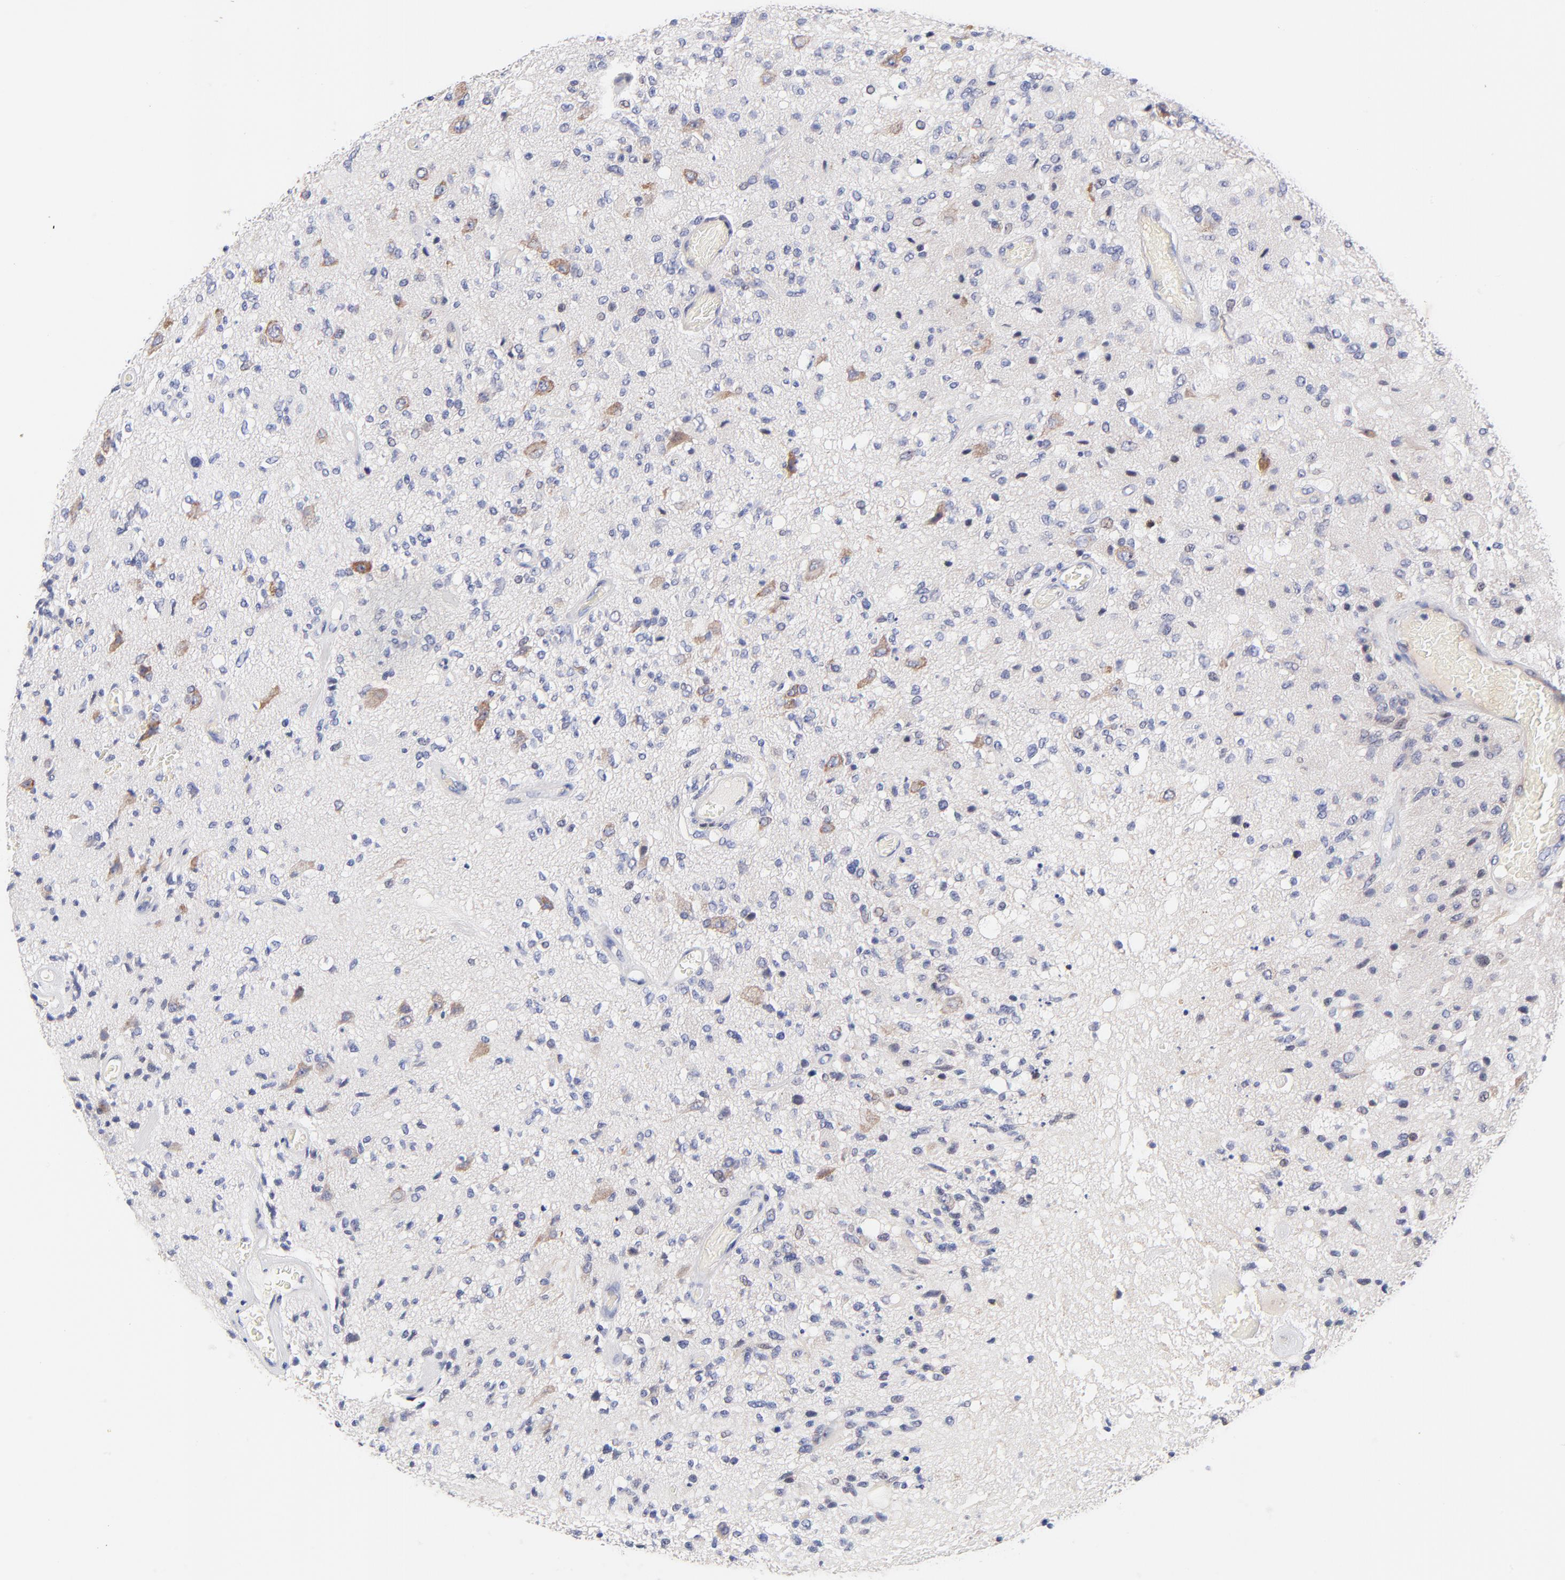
{"staining": {"intensity": "negative", "quantity": "none", "location": "none"}, "tissue": "glioma", "cell_type": "Tumor cells", "image_type": "cancer", "snomed": [{"axis": "morphology", "description": "Normal tissue, NOS"}, {"axis": "morphology", "description": "Glioma, malignant, High grade"}, {"axis": "topography", "description": "Cerebral cortex"}], "caption": "Immunohistochemistry micrograph of neoplastic tissue: malignant glioma (high-grade) stained with DAB (3,3'-diaminobenzidine) exhibits no significant protein expression in tumor cells. The staining is performed using DAB brown chromogen with nuclei counter-stained in using hematoxylin.", "gene": "AFF2", "patient": {"sex": "male", "age": 77}}